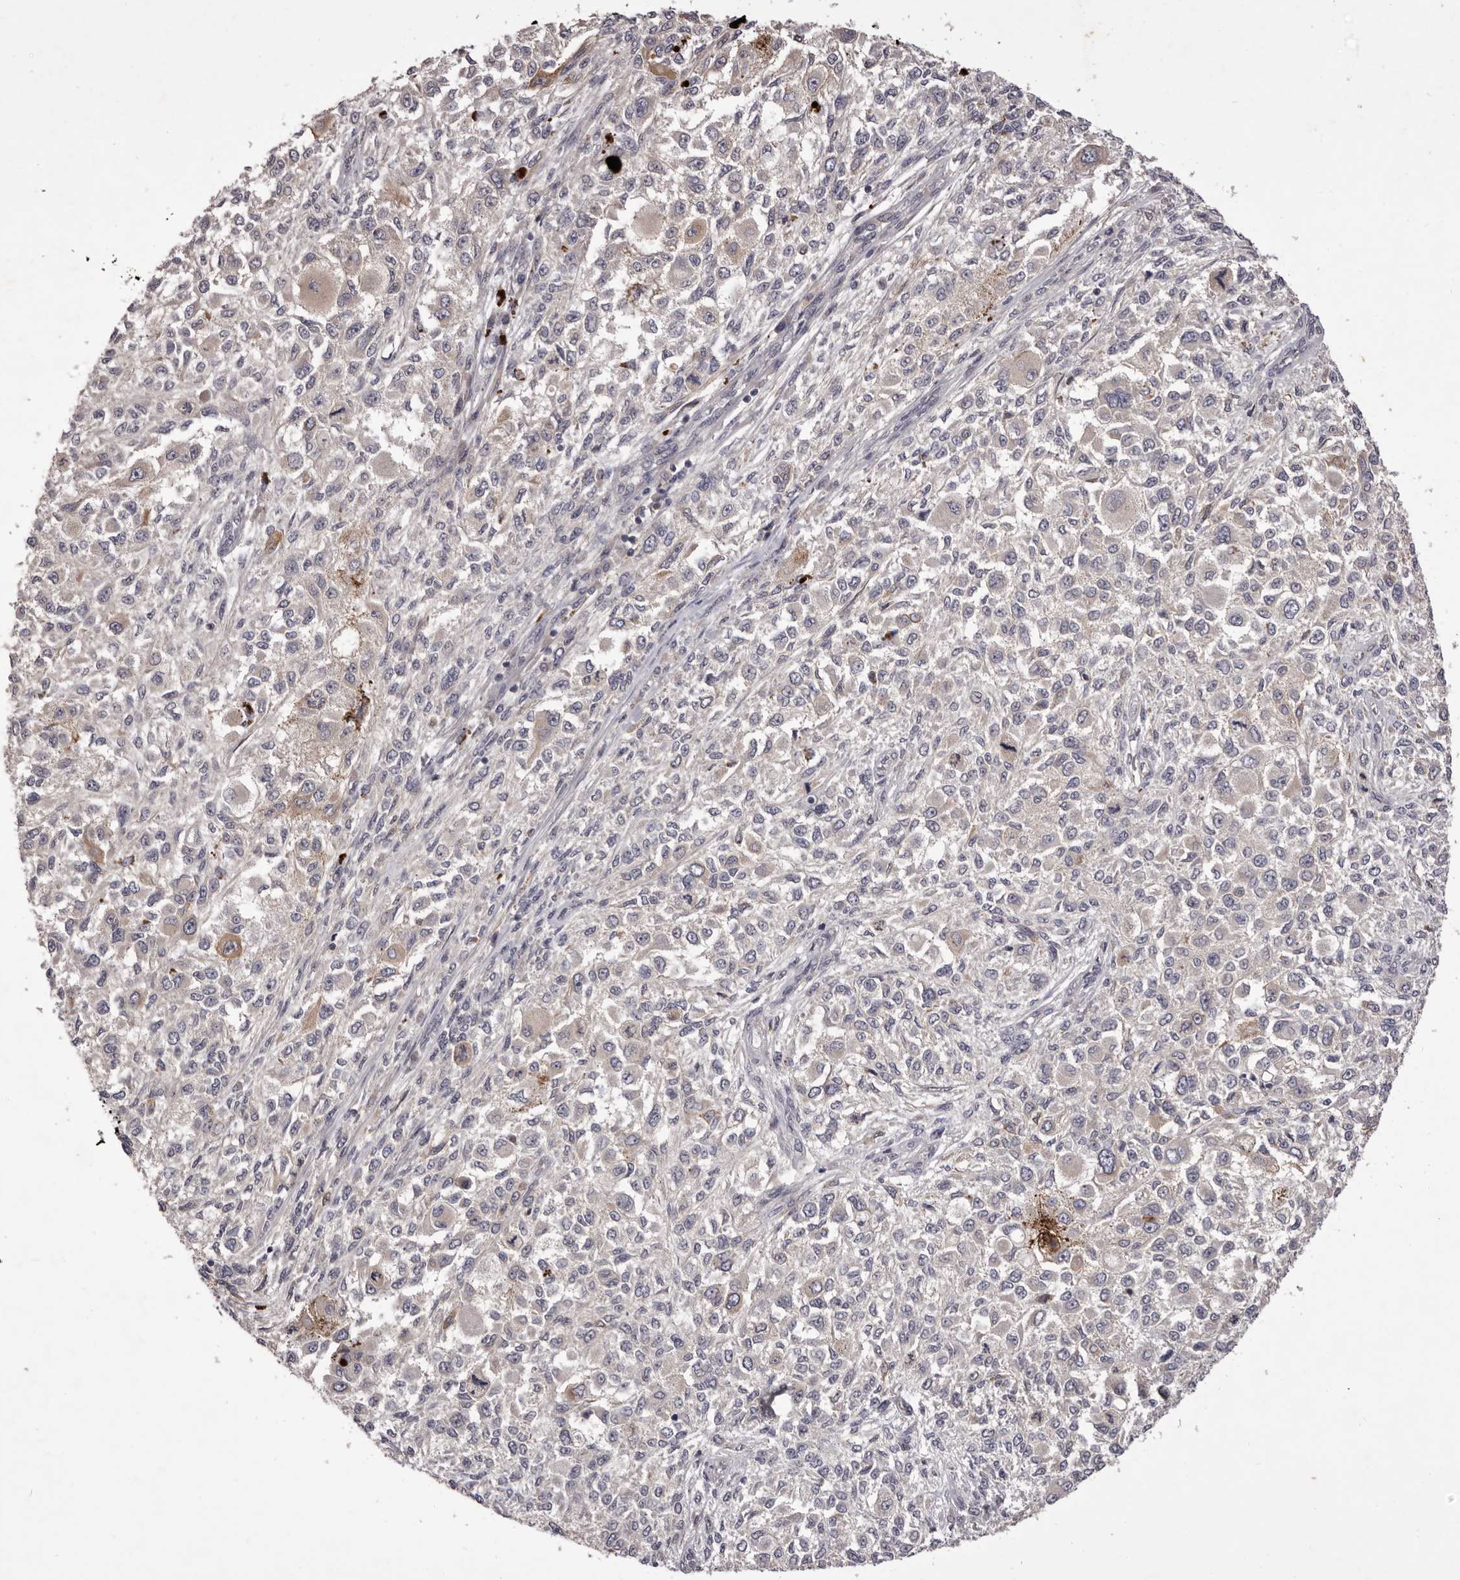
{"staining": {"intensity": "negative", "quantity": "none", "location": "none"}, "tissue": "melanoma", "cell_type": "Tumor cells", "image_type": "cancer", "snomed": [{"axis": "morphology", "description": "Necrosis, NOS"}, {"axis": "morphology", "description": "Malignant melanoma, NOS"}, {"axis": "topography", "description": "Skin"}], "caption": "High power microscopy image of an immunohistochemistry micrograph of melanoma, revealing no significant expression in tumor cells.", "gene": "PNRC1", "patient": {"sex": "female", "age": 87}}